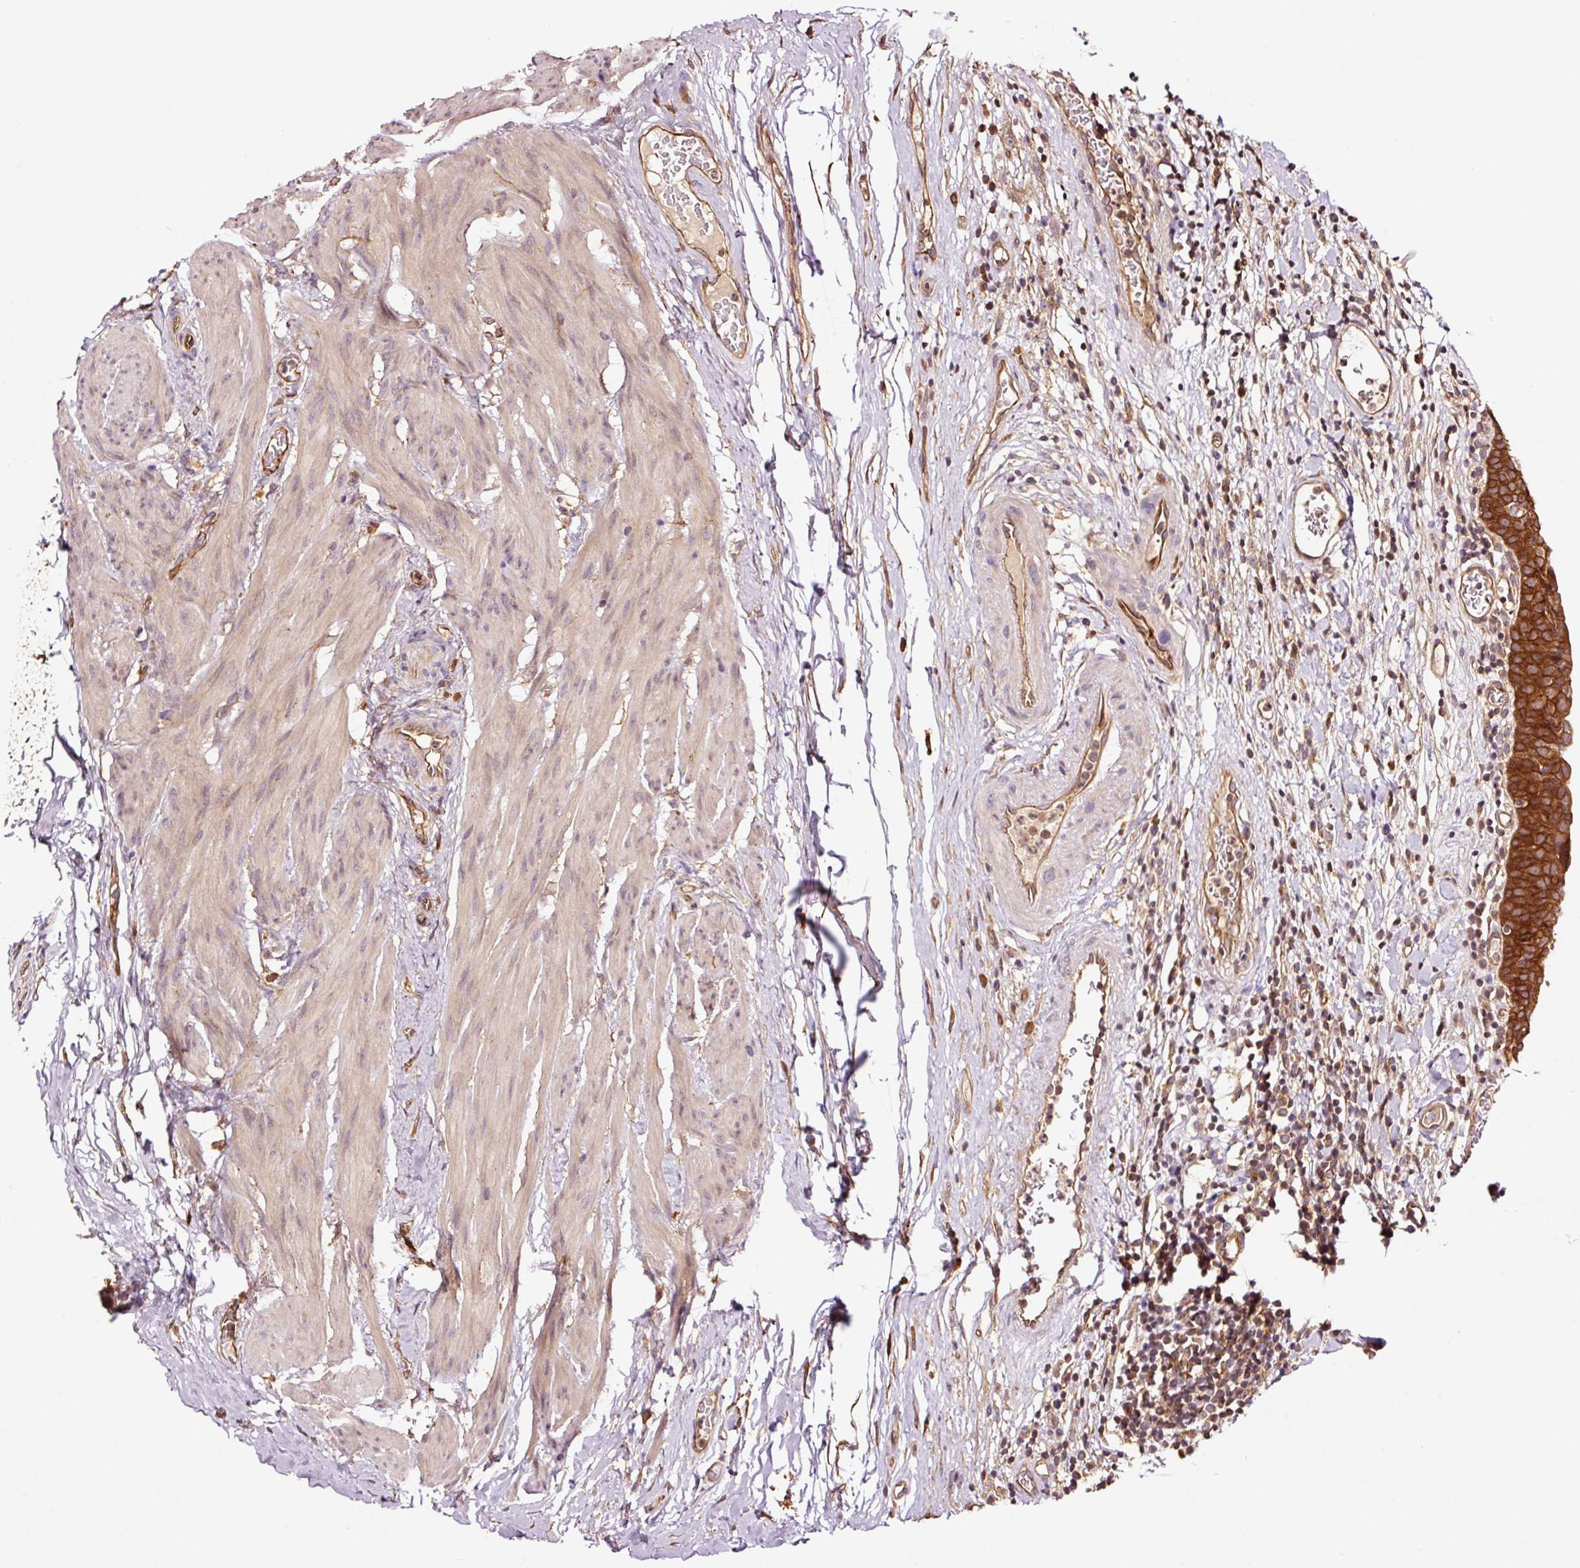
{"staining": {"intensity": "strong", "quantity": ">75%", "location": "cytoplasmic/membranous"}, "tissue": "urinary bladder", "cell_type": "Urothelial cells", "image_type": "normal", "snomed": [{"axis": "morphology", "description": "Normal tissue, NOS"}, {"axis": "morphology", "description": "Inflammation, NOS"}, {"axis": "topography", "description": "Urinary bladder"}], "caption": "Immunohistochemistry (IHC) (DAB (3,3'-diaminobenzidine)) staining of unremarkable human urinary bladder demonstrates strong cytoplasmic/membranous protein staining in approximately >75% of urothelial cells.", "gene": "METAP1", "patient": {"sex": "male", "age": 57}}